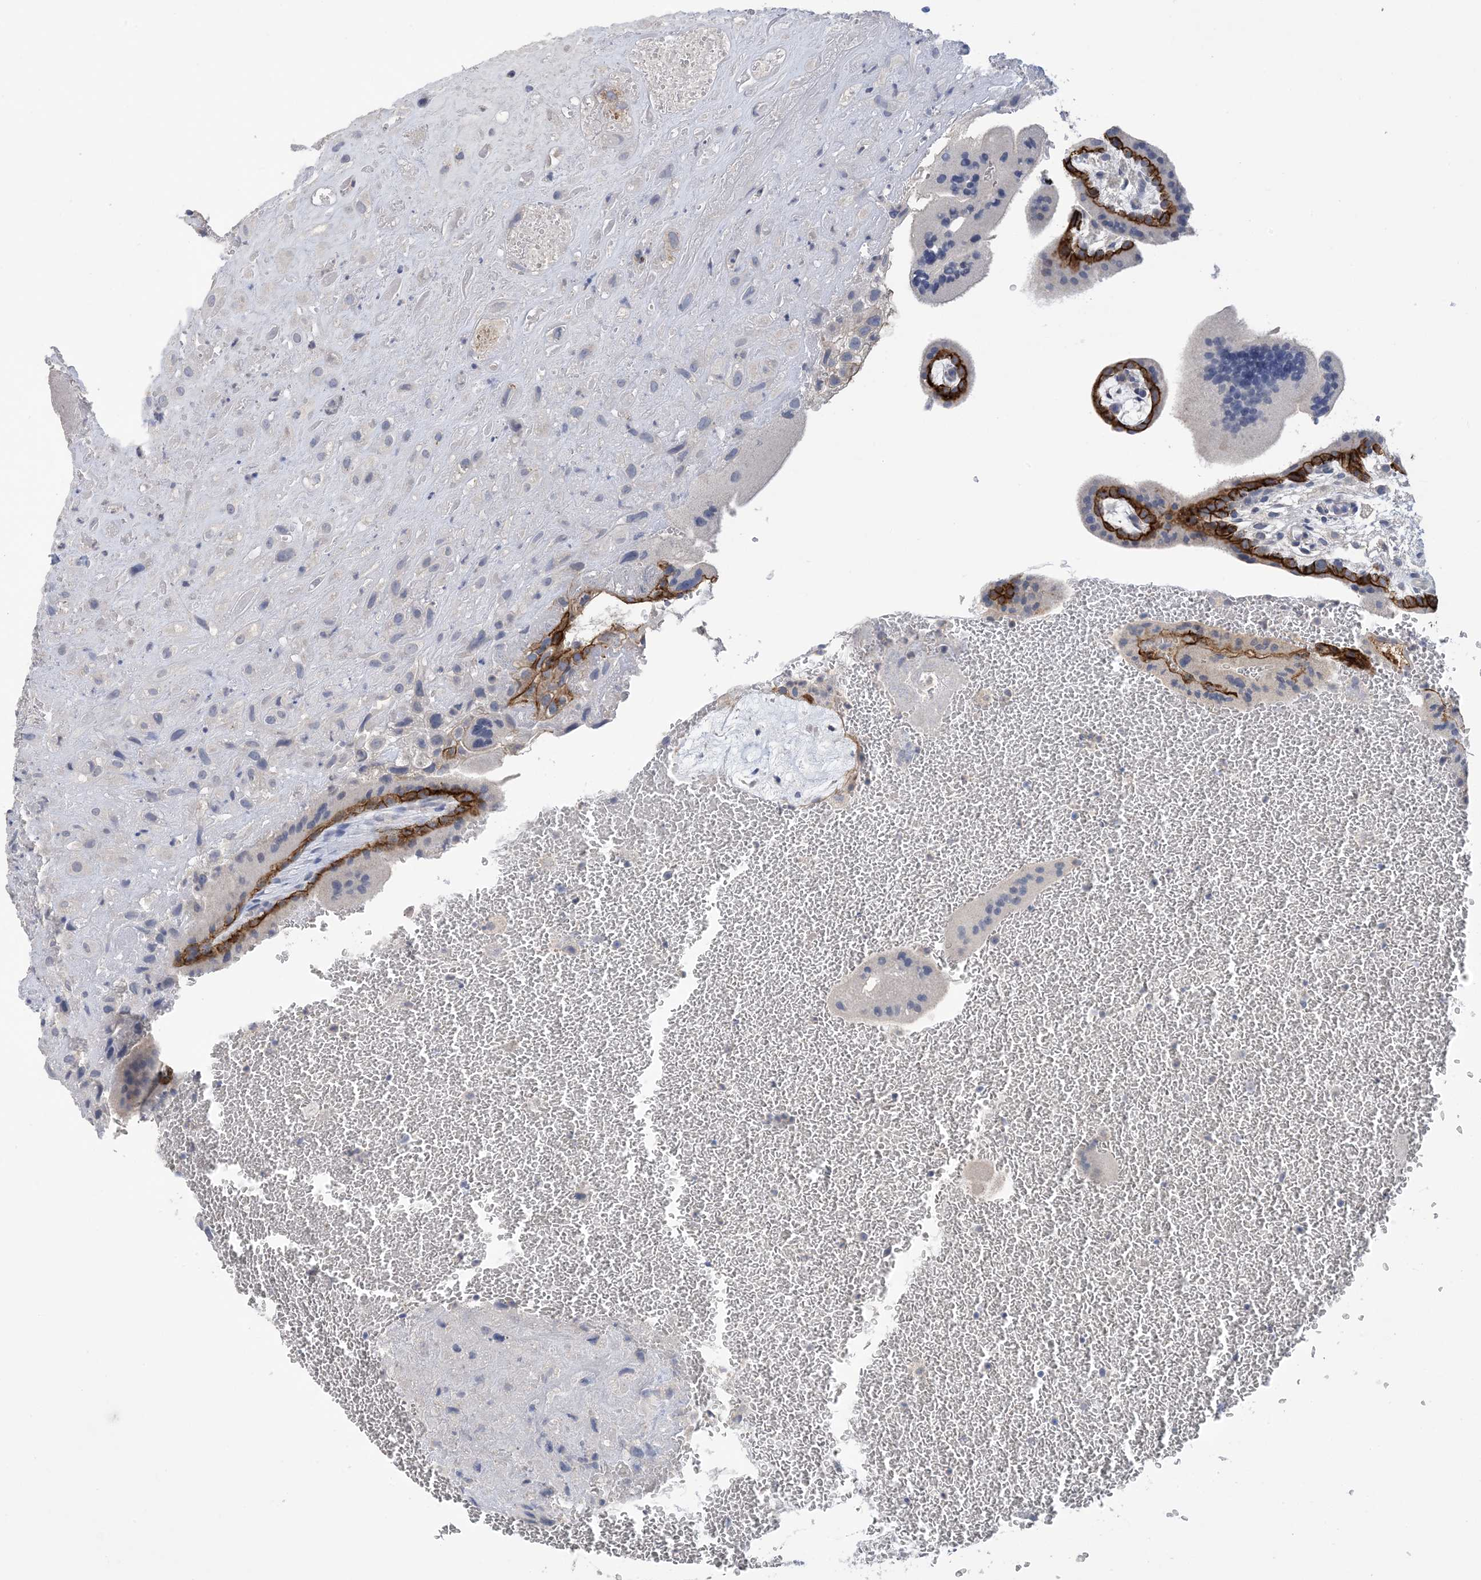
{"staining": {"intensity": "moderate", "quantity": "25%-75%", "location": "cytoplasmic/membranous"}, "tissue": "placenta", "cell_type": "Decidual cells", "image_type": "normal", "snomed": [{"axis": "morphology", "description": "Normal tissue, NOS"}, {"axis": "topography", "description": "Placenta"}], "caption": "A high-resolution image shows IHC staining of normal placenta, which reveals moderate cytoplasmic/membranous positivity in about 25%-75% of decidual cells.", "gene": "DSC3", "patient": {"sex": "female", "age": 35}}